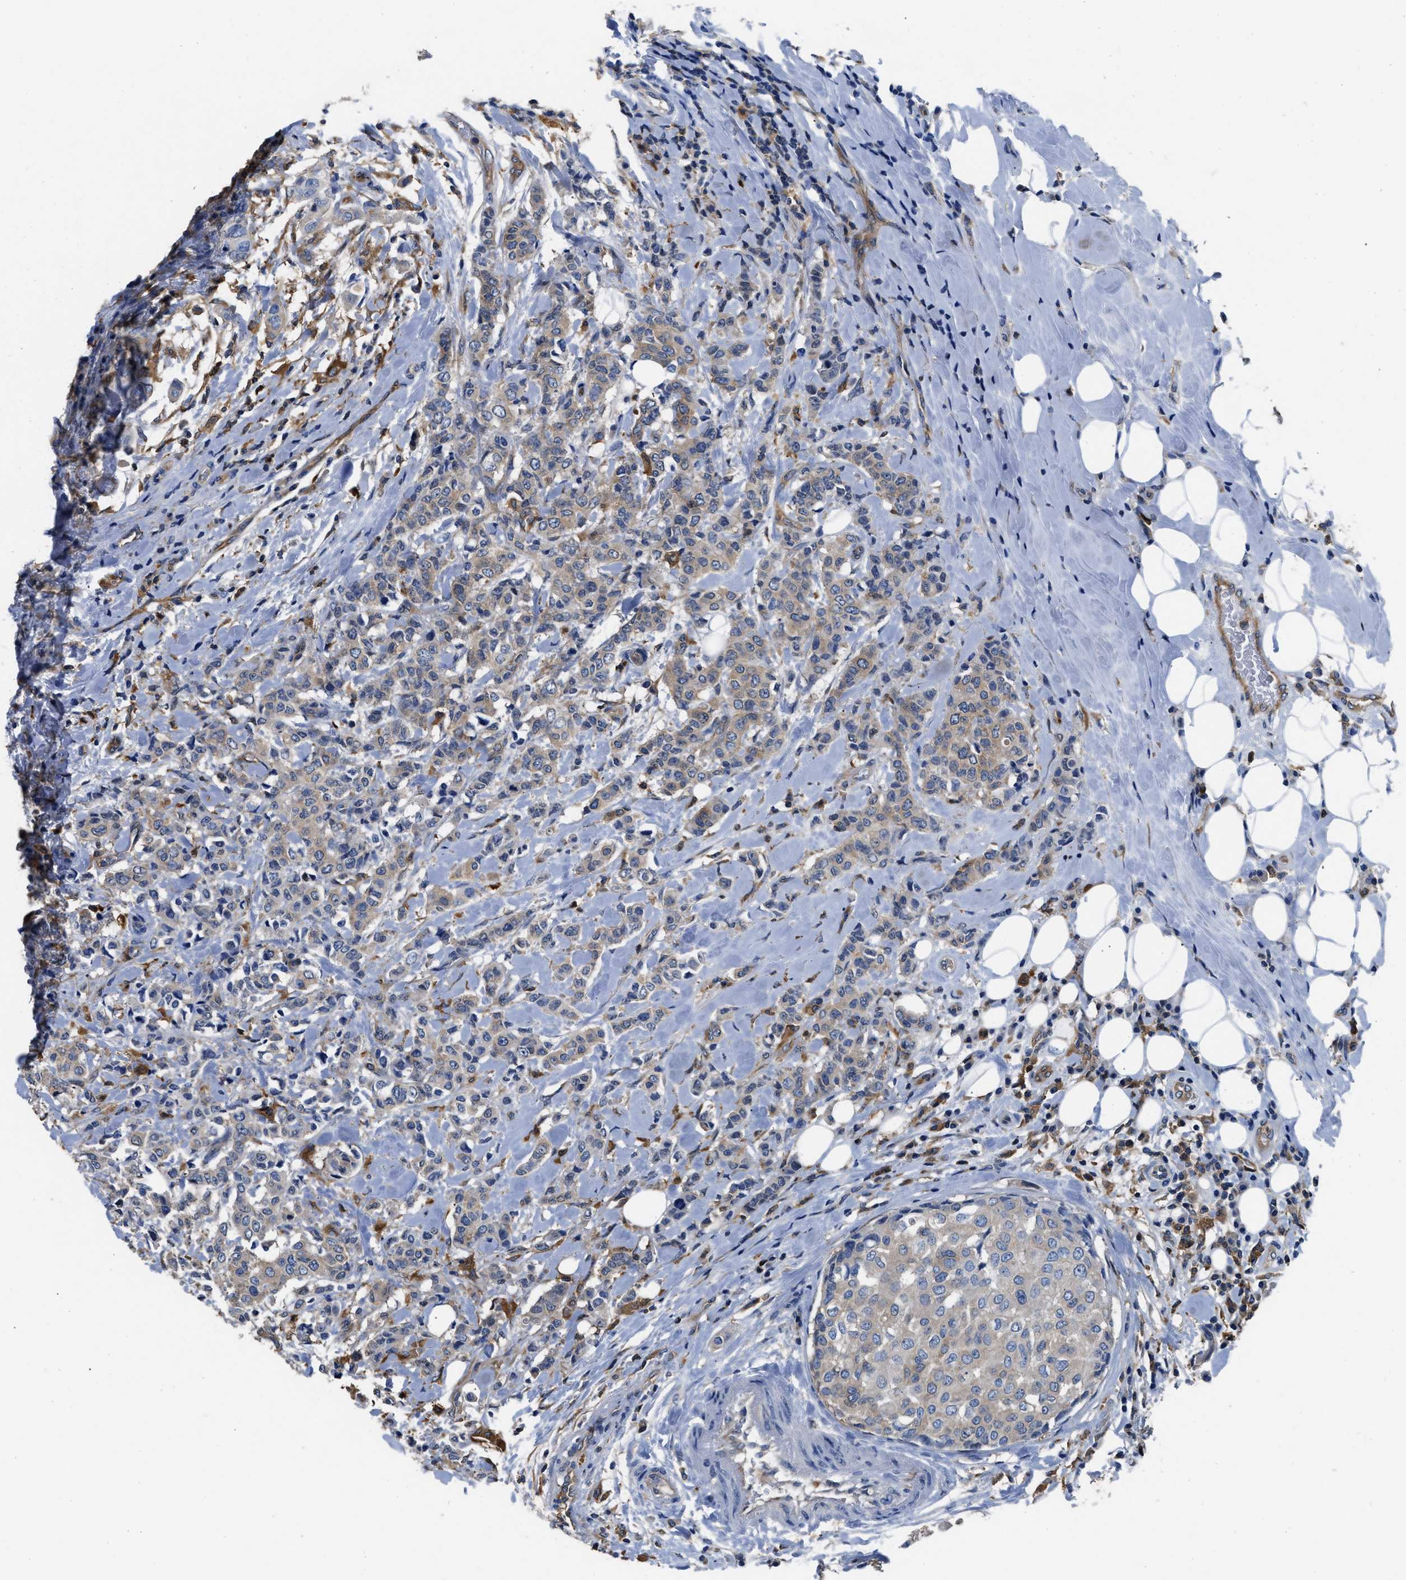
{"staining": {"intensity": "weak", "quantity": ">75%", "location": "cytoplasmic/membranous"}, "tissue": "breast cancer", "cell_type": "Tumor cells", "image_type": "cancer", "snomed": [{"axis": "morphology", "description": "Duct carcinoma"}, {"axis": "topography", "description": "Breast"}], "caption": "DAB immunohistochemical staining of human breast cancer (invasive ductal carcinoma) demonstrates weak cytoplasmic/membranous protein positivity in about >75% of tumor cells.", "gene": "PKM", "patient": {"sex": "female", "age": 27}}